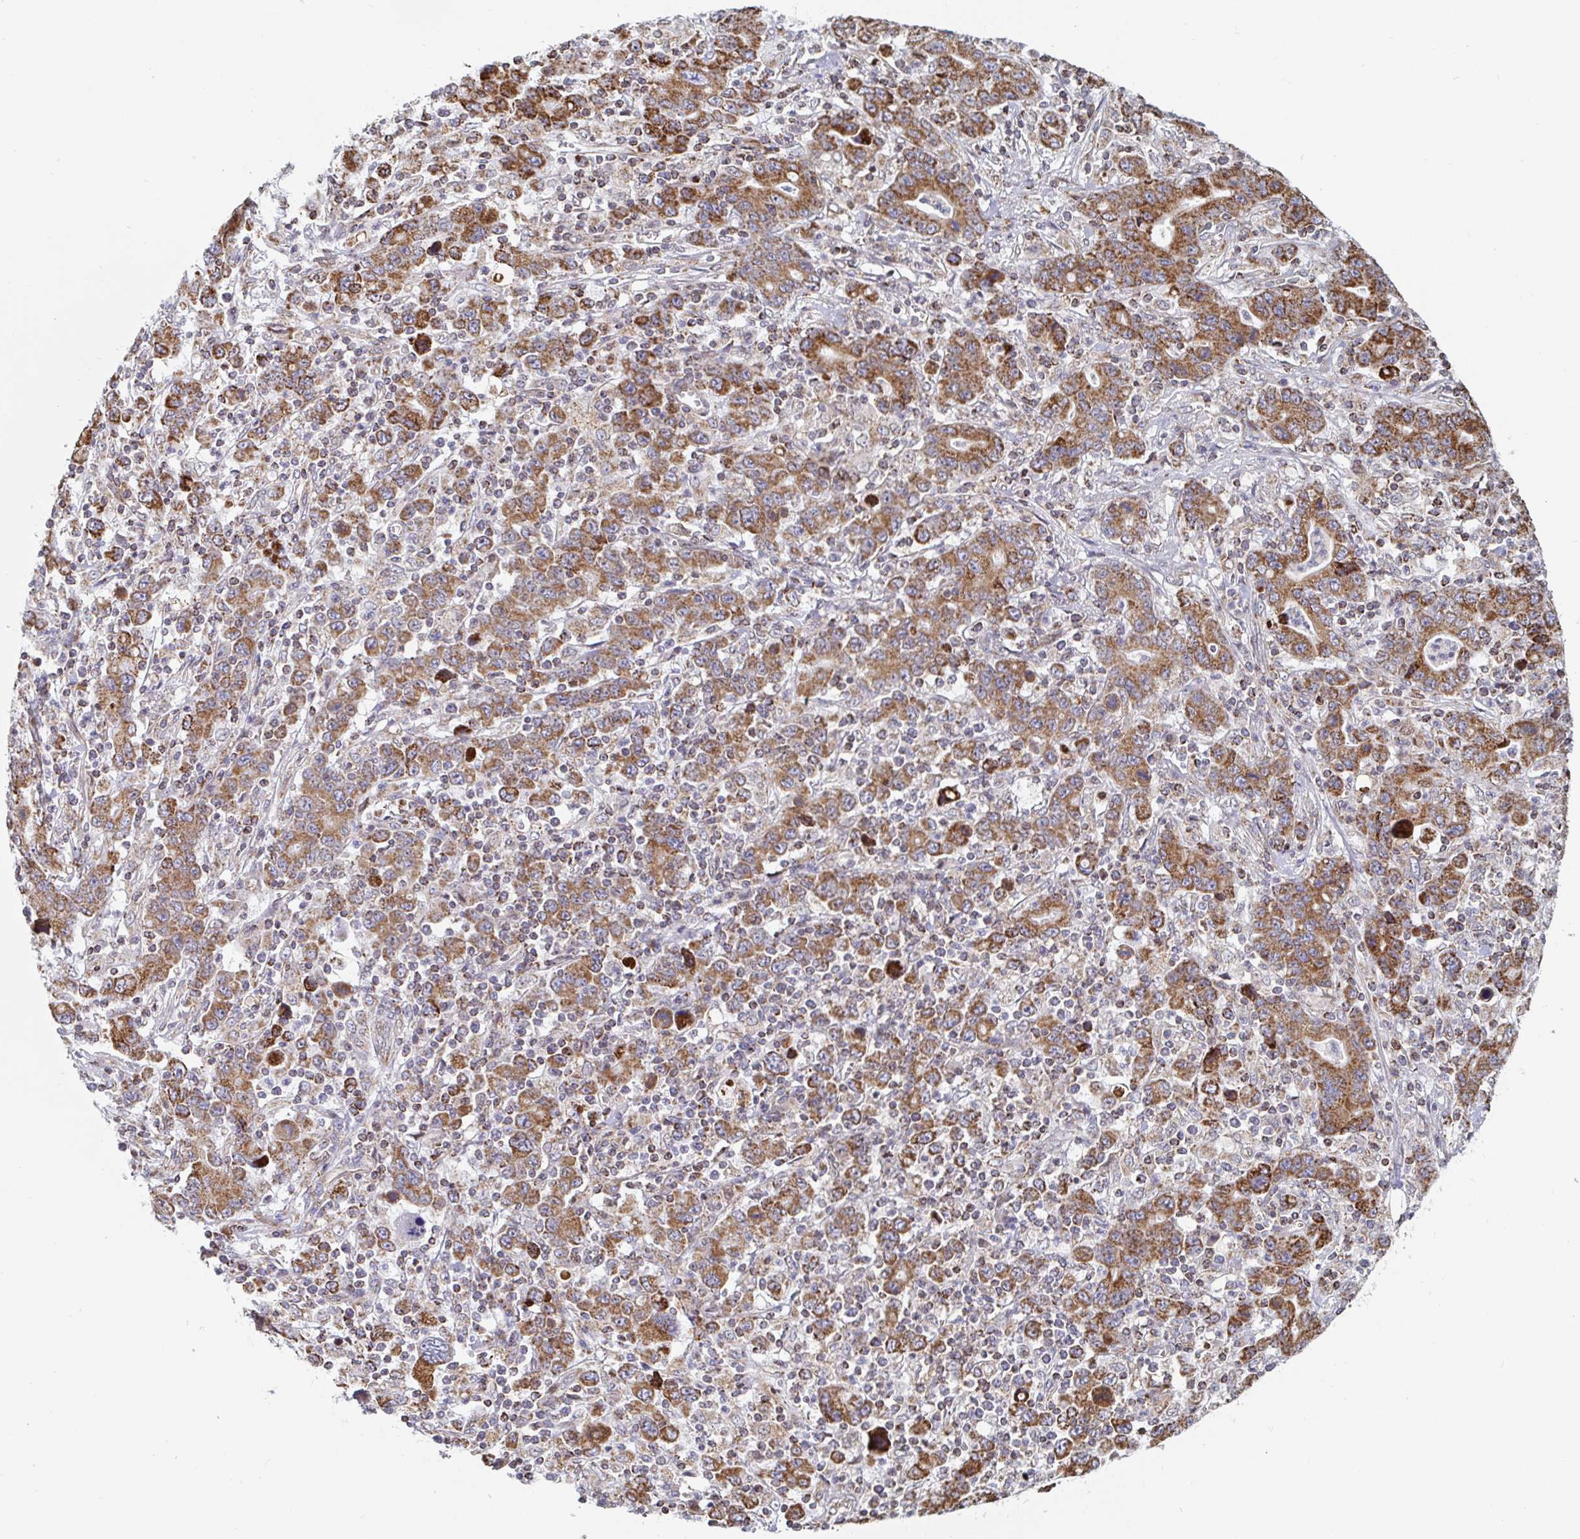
{"staining": {"intensity": "moderate", "quantity": ">75%", "location": "cytoplasmic/membranous"}, "tissue": "stomach cancer", "cell_type": "Tumor cells", "image_type": "cancer", "snomed": [{"axis": "morphology", "description": "Adenocarcinoma, NOS"}, {"axis": "topography", "description": "Stomach, upper"}], "caption": "Immunohistochemistry photomicrograph of stomach adenocarcinoma stained for a protein (brown), which reveals medium levels of moderate cytoplasmic/membranous expression in about >75% of tumor cells.", "gene": "STARD8", "patient": {"sex": "male", "age": 69}}